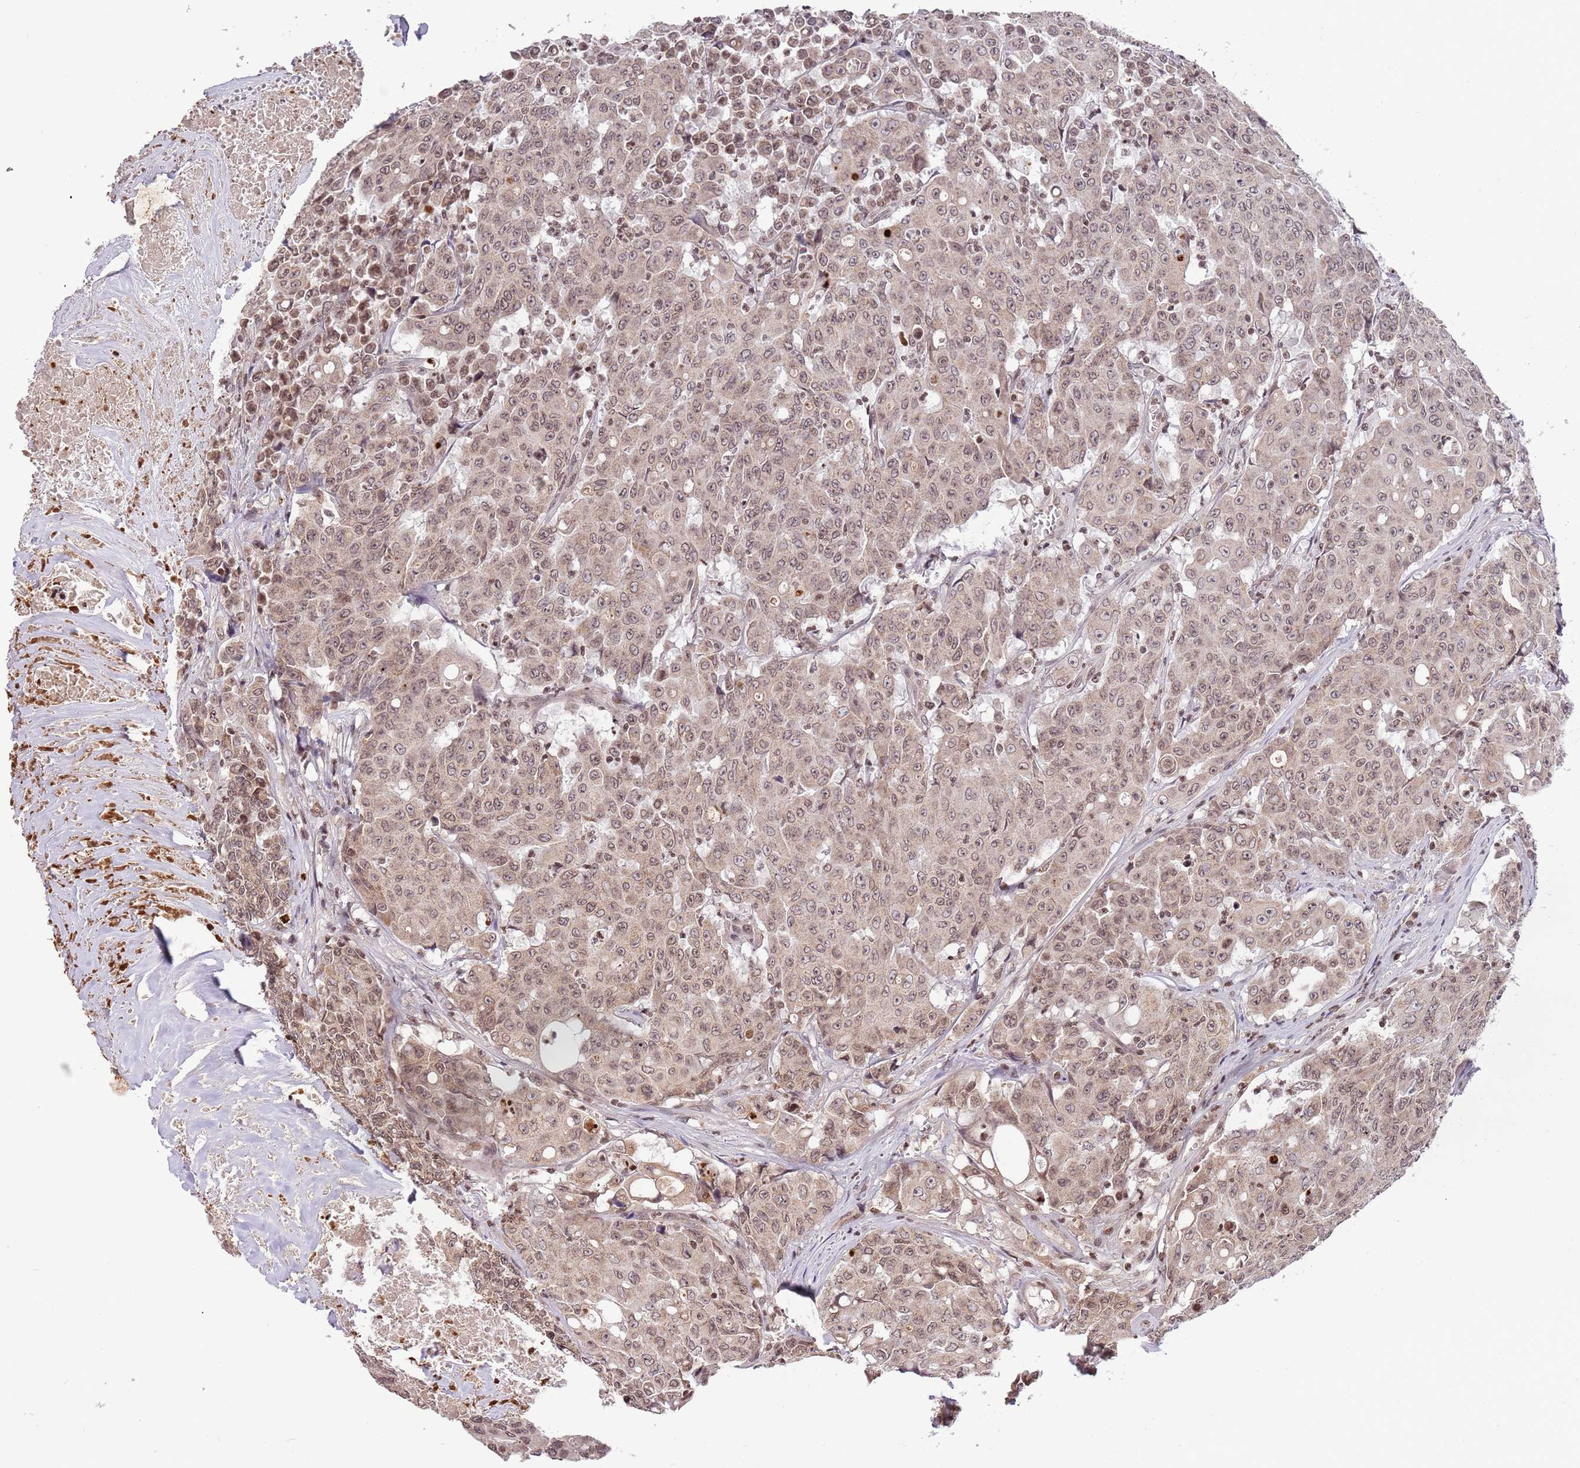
{"staining": {"intensity": "moderate", "quantity": ">75%", "location": "nuclear"}, "tissue": "colorectal cancer", "cell_type": "Tumor cells", "image_type": "cancer", "snomed": [{"axis": "morphology", "description": "Adenocarcinoma, NOS"}, {"axis": "topography", "description": "Colon"}], "caption": "DAB immunohistochemical staining of adenocarcinoma (colorectal) exhibits moderate nuclear protein positivity in about >75% of tumor cells.", "gene": "SAMSN1", "patient": {"sex": "male", "age": 51}}